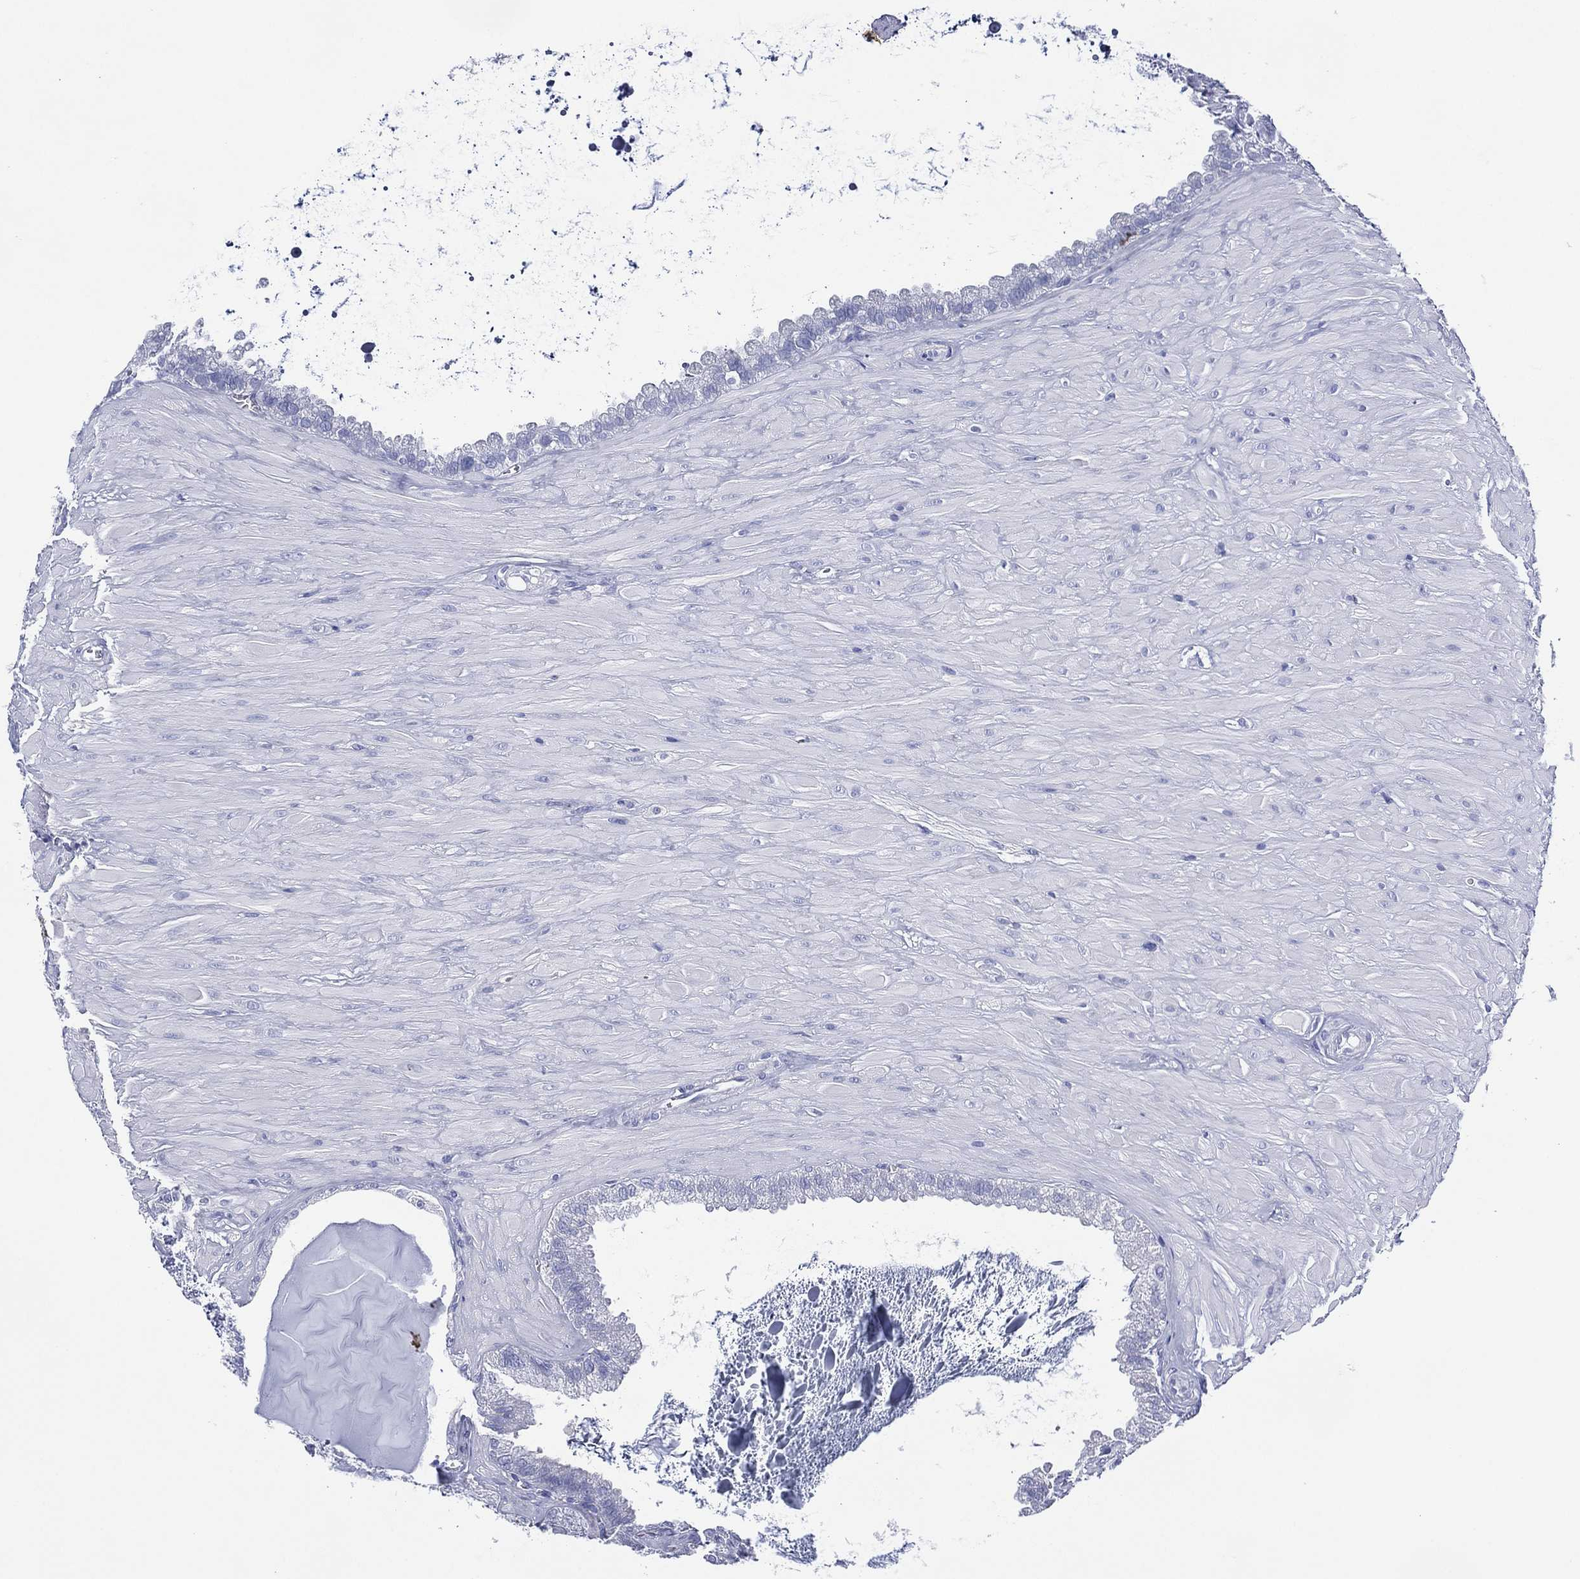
{"staining": {"intensity": "negative", "quantity": "none", "location": "none"}, "tissue": "seminal vesicle", "cell_type": "Glandular cells", "image_type": "normal", "snomed": [{"axis": "morphology", "description": "Normal tissue, NOS"}, {"axis": "topography", "description": "Seminal veicle"}], "caption": "Protein analysis of benign seminal vesicle demonstrates no significant staining in glandular cells. (Immunohistochemistry, brightfield microscopy, high magnification).", "gene": "DSG1", "patient": {"sex": "male", "age": 57}}